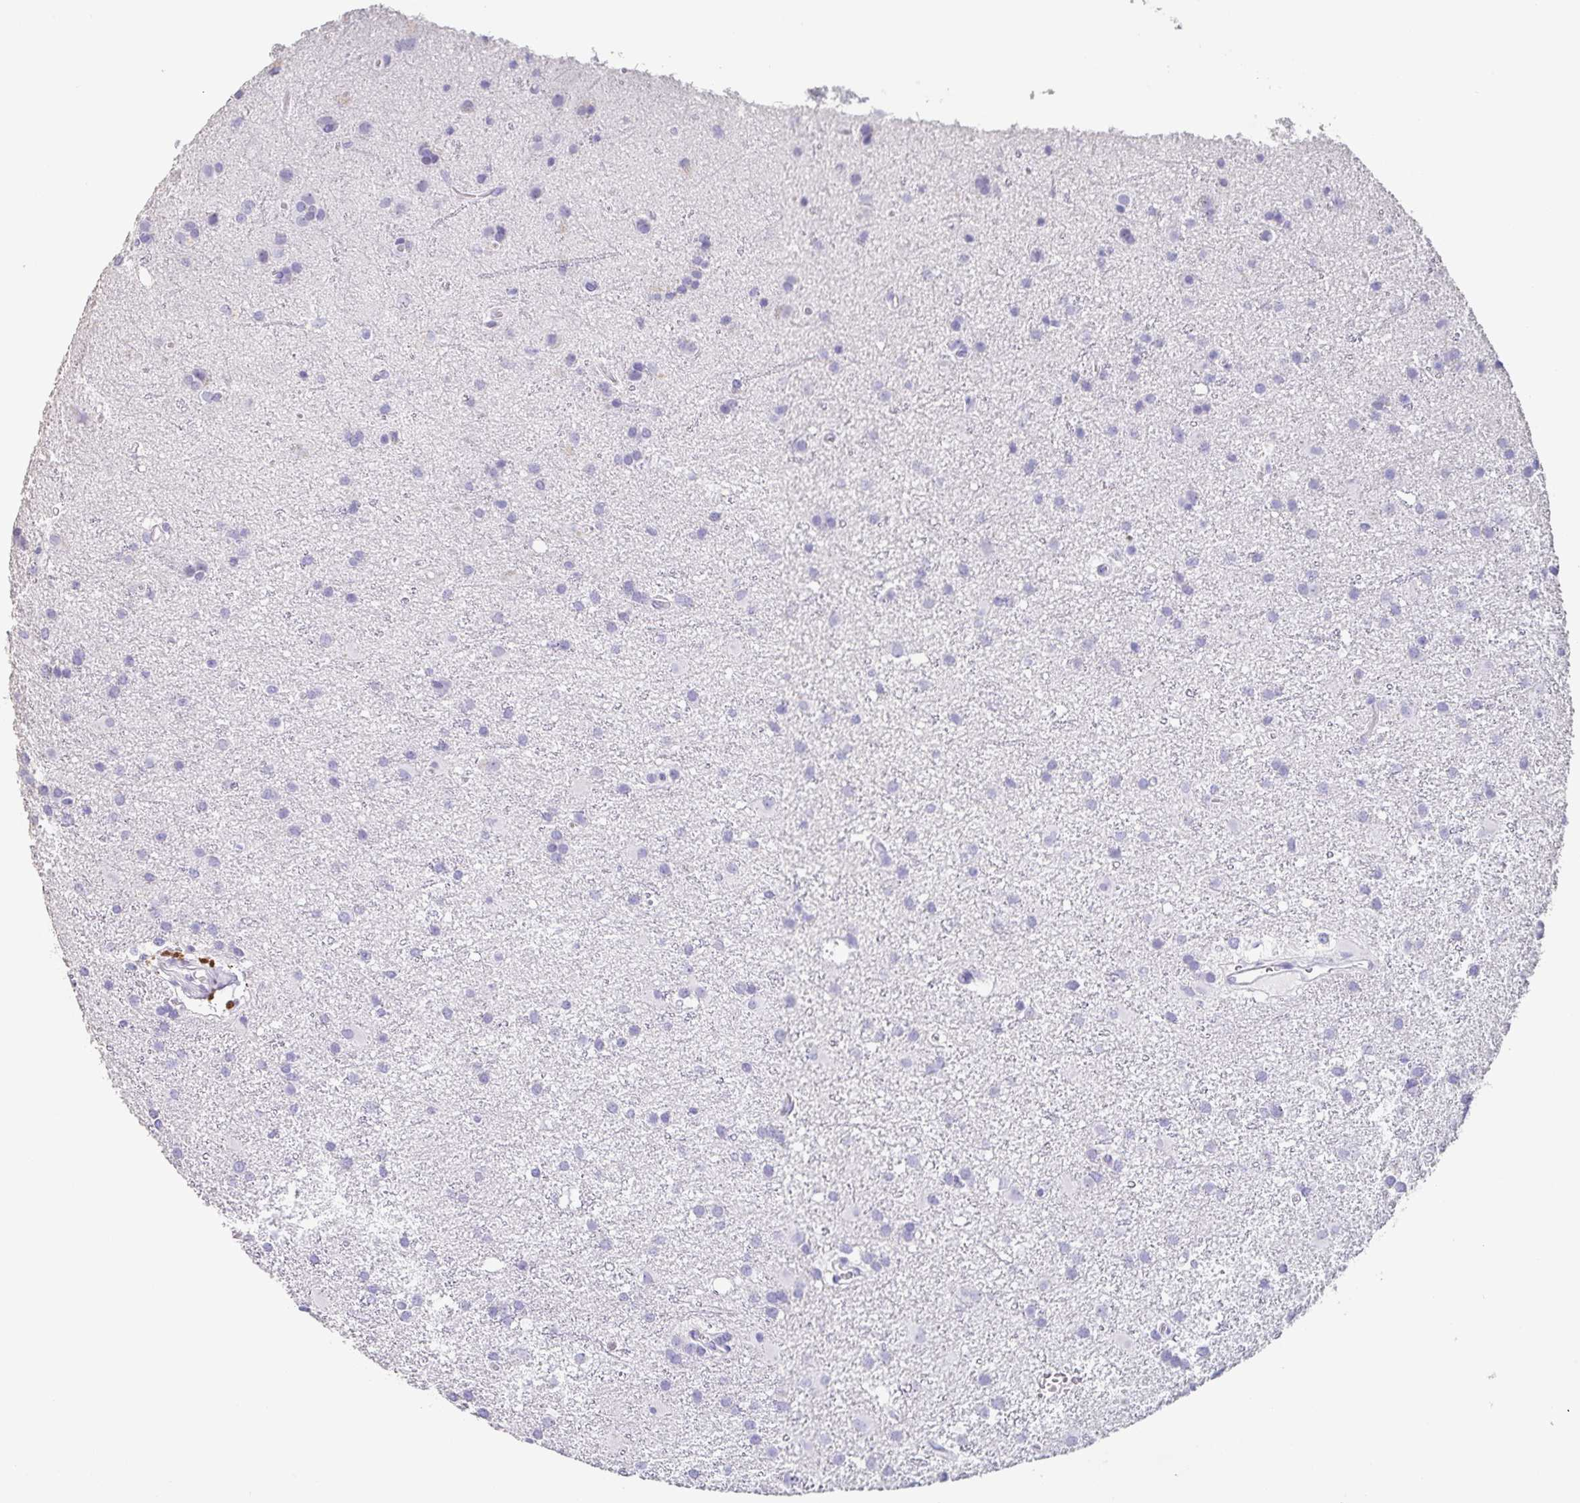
{"staining": {"intensity": "negative", "quantity": "none", "location": "none"}, "tissue": "glioma", "cell_type": "Tumor cells", "image_type": "cancer", "snomed": [{"axis": "morphology", "description": "Glioma, malignant, High grade"}, {"axis": "topography", "description": "Brain"}], "caption": "Glioma was stained to show a protein in brown. There is no significant expression in tumor cells.", "gene": "BPIFA2", "patient": {"sex": "male", "age": 55}}